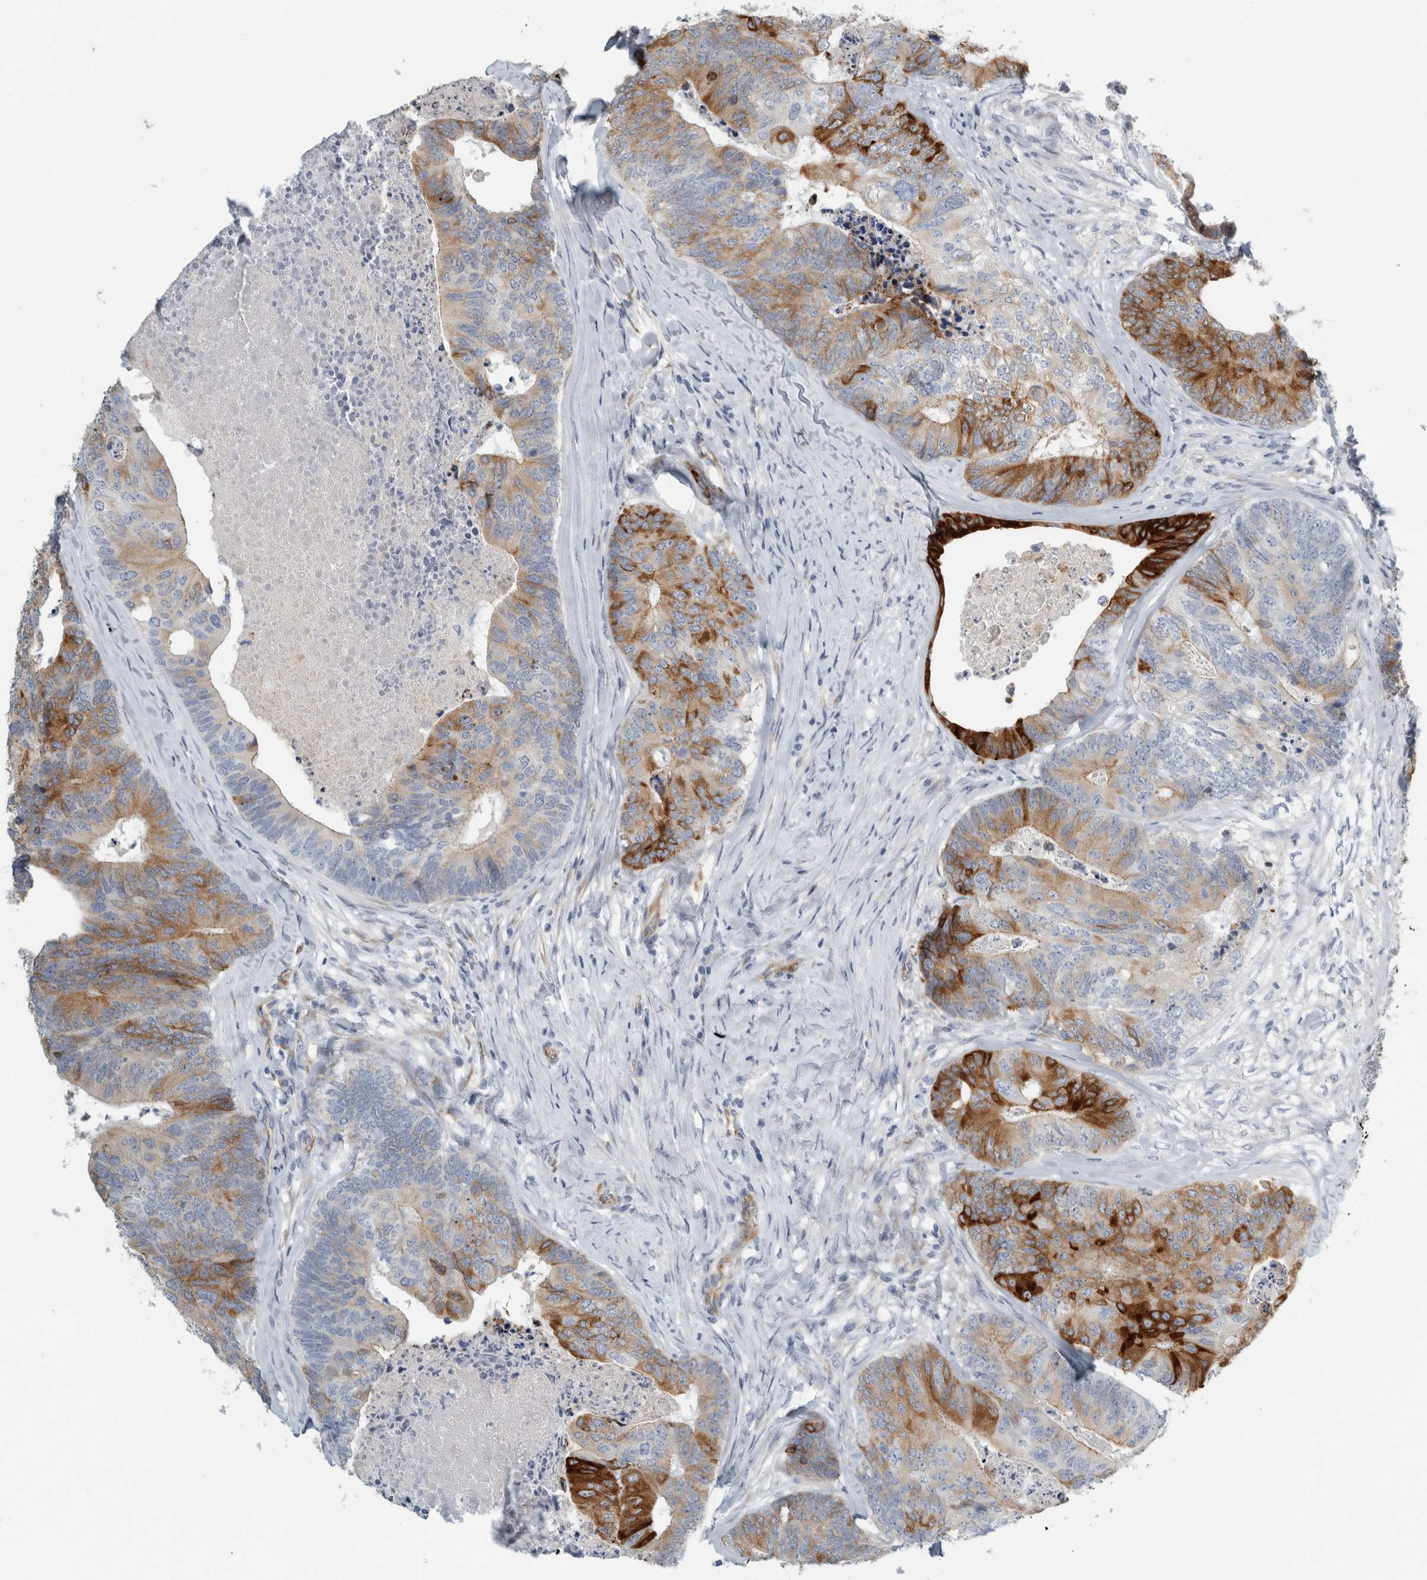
{"staining": {"intensity": "strong", "quantity": "25%-75%", "location": "cytoplasmic/membranous"}, "tissue": "colorectal cancer", "cell_type": "Tumor cells", "image_type": "cancer", "snomed": [{"axis": "morphology", "description": "Adenocarcinoma, NOS"}, {"axis": "topography", "description": "Colon"}], "caption": "Colorectal cancer (adenocarcinoma) stained with a protein marker demonstrates strong staining in tumor cells.", "gene": "B3GNT3", "patient": {"sex": "female", "age": 67}}